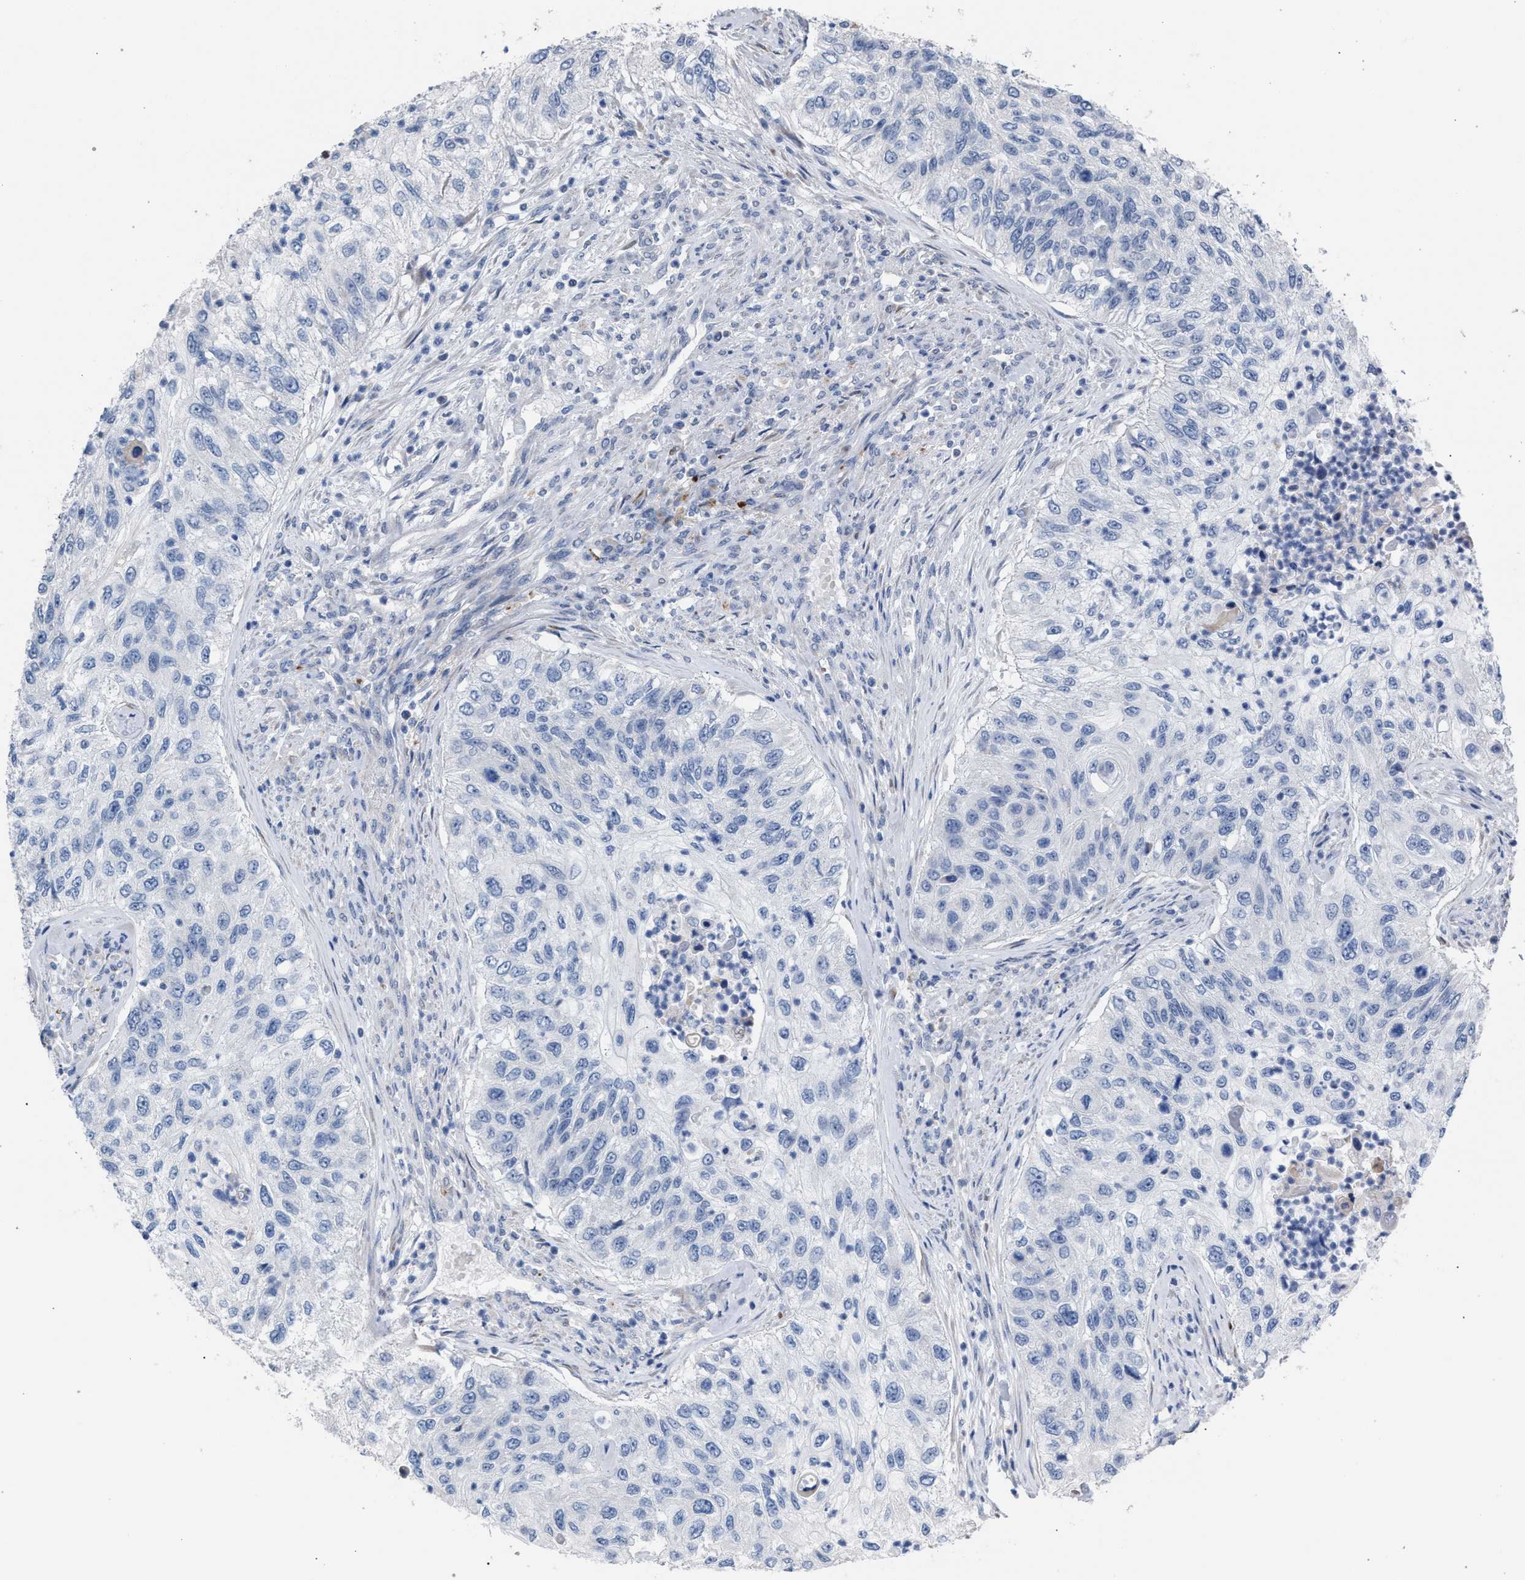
{"staining": {"intensity": "negative", "quantity": "none", "location": "none"}, "tissue": "urothelial cancer", "cell_type": "Tumor cells", "image_type": "cancer", "snomed": [{"axis": "morphology", "description": "Urothelial carcinoma, High grade"}, {"axis": "topography", "description": "Urinary bladder"}], "caption": "Human urothelial carcinoma (high-grade) stained for a protein using immunohistochemistry (IHC) reveals no staining in tumor cells.", "gene": "RNF135", "patient": {"sex": "female", "age": 60}}